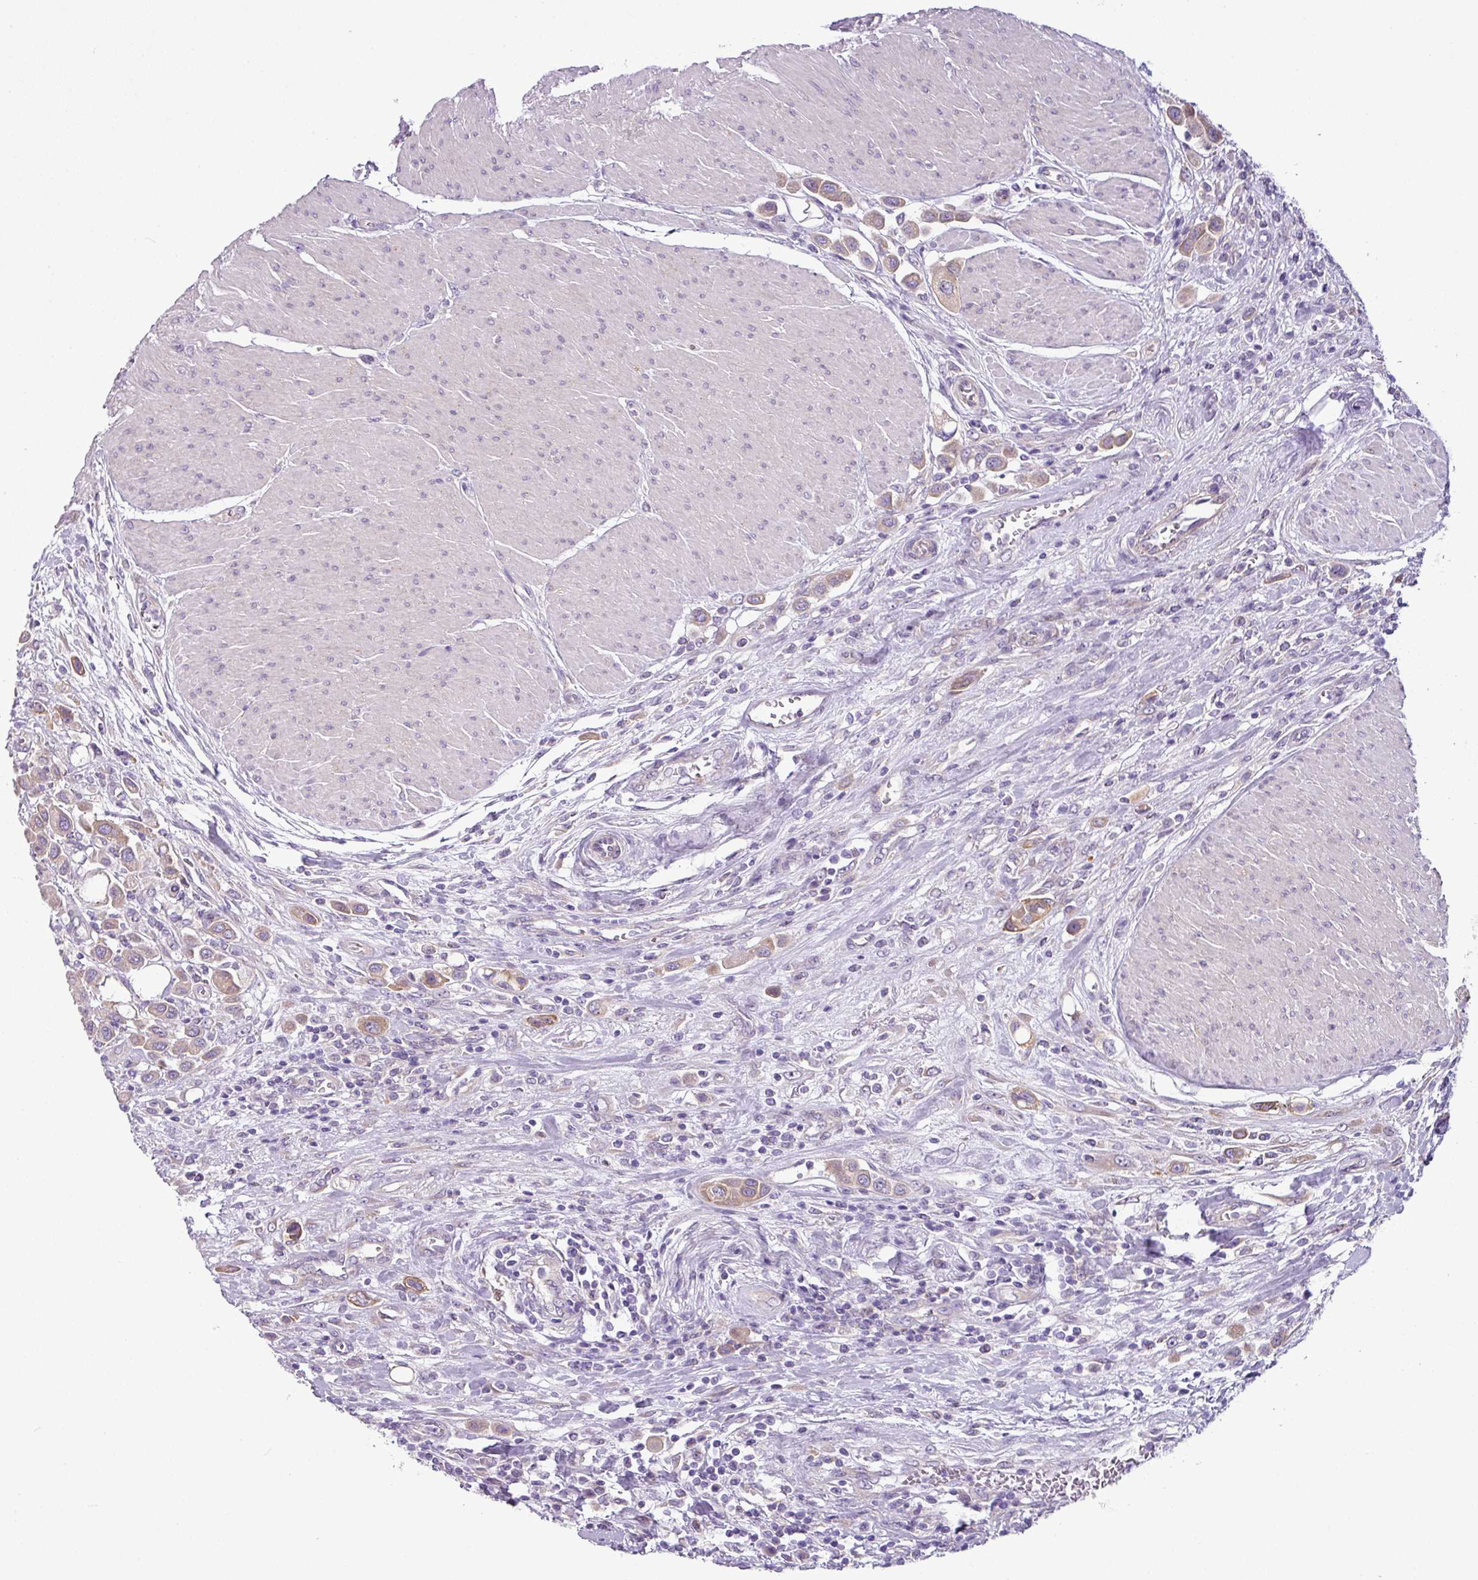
{"staining": {"intensity": "moderate", "quantity": ">75%", "location": "cytoplasmic/membranous"}, "tissue": "urothelial cancer", "cell_type": "Tumor cells", "image_type": "cancer", "snomed": [{"axis": "morphology", "description": "Urothelial carcinoma, High grade"}, {"axis": "topography", "description": "Urinary bladder"}], "caption": "Immunohistochemical staining of human urothelial cancer displays medium levels of moderate cytoplasmic/membranous staining in approximately >75% of tumor cells.", "gene": "TOR1AIP2", "patient": {"sex": "male", "age": 50}}